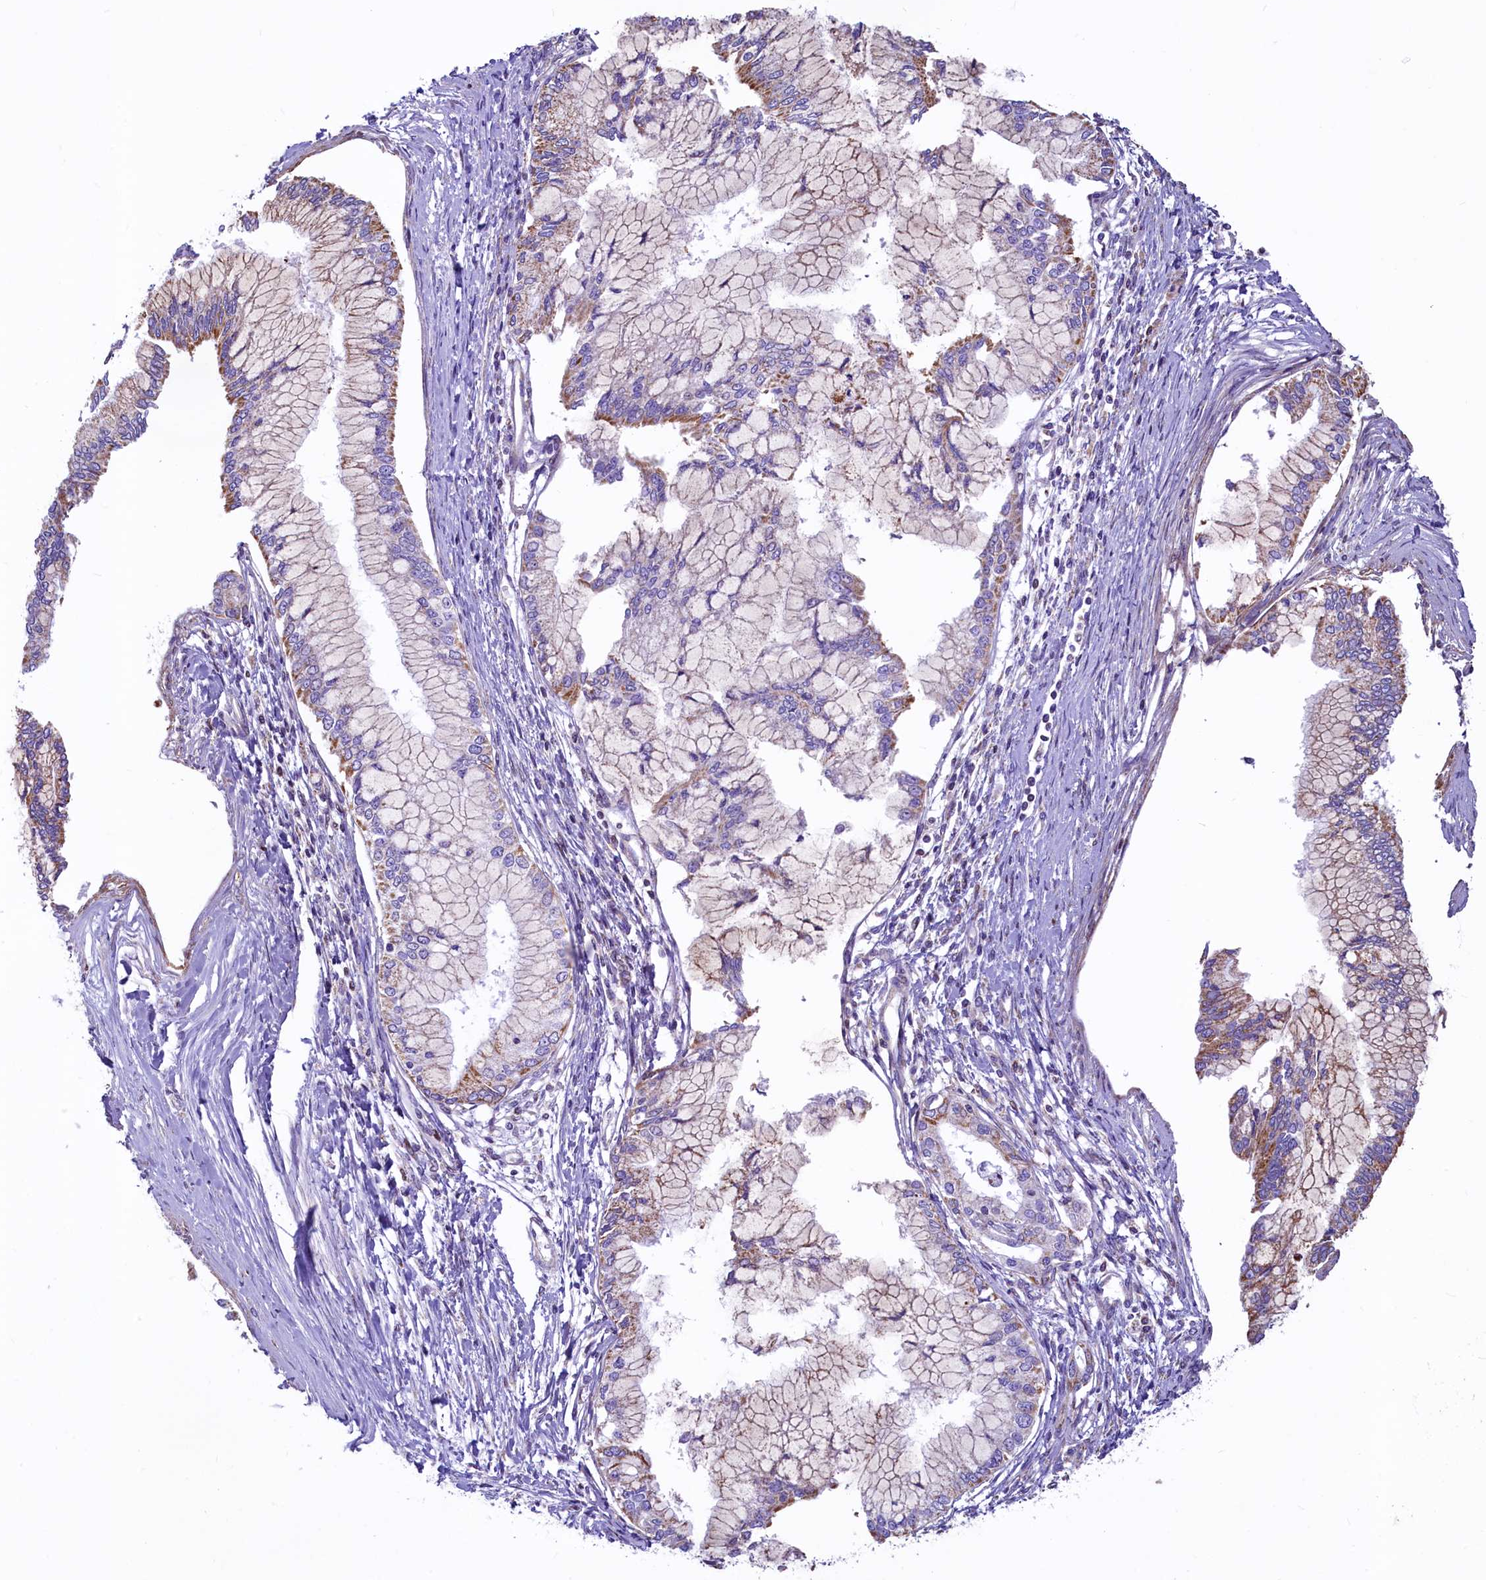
{"staining": {"intensity": "moderate", "quantity": "<25%", "location": "cytoplasmic/membranous"}, "tissue": "pancreatic cancer", "cell_type": "Tumor cells", "image_type": "cancer", "snomed": [{"axis": "morphology", "description": "Adenocarcinoma, NOS"}, {"axis": "topography", "description": "Pancreas"}], "caption": "Pancreatic cancer was stained to show a protein in brown. There is low levels of moderate cytoplasmic/membranous positivity in about <25% of tumor cells.", "gene": "VWCE", "patient": {"sex": "male", "age": 46}}